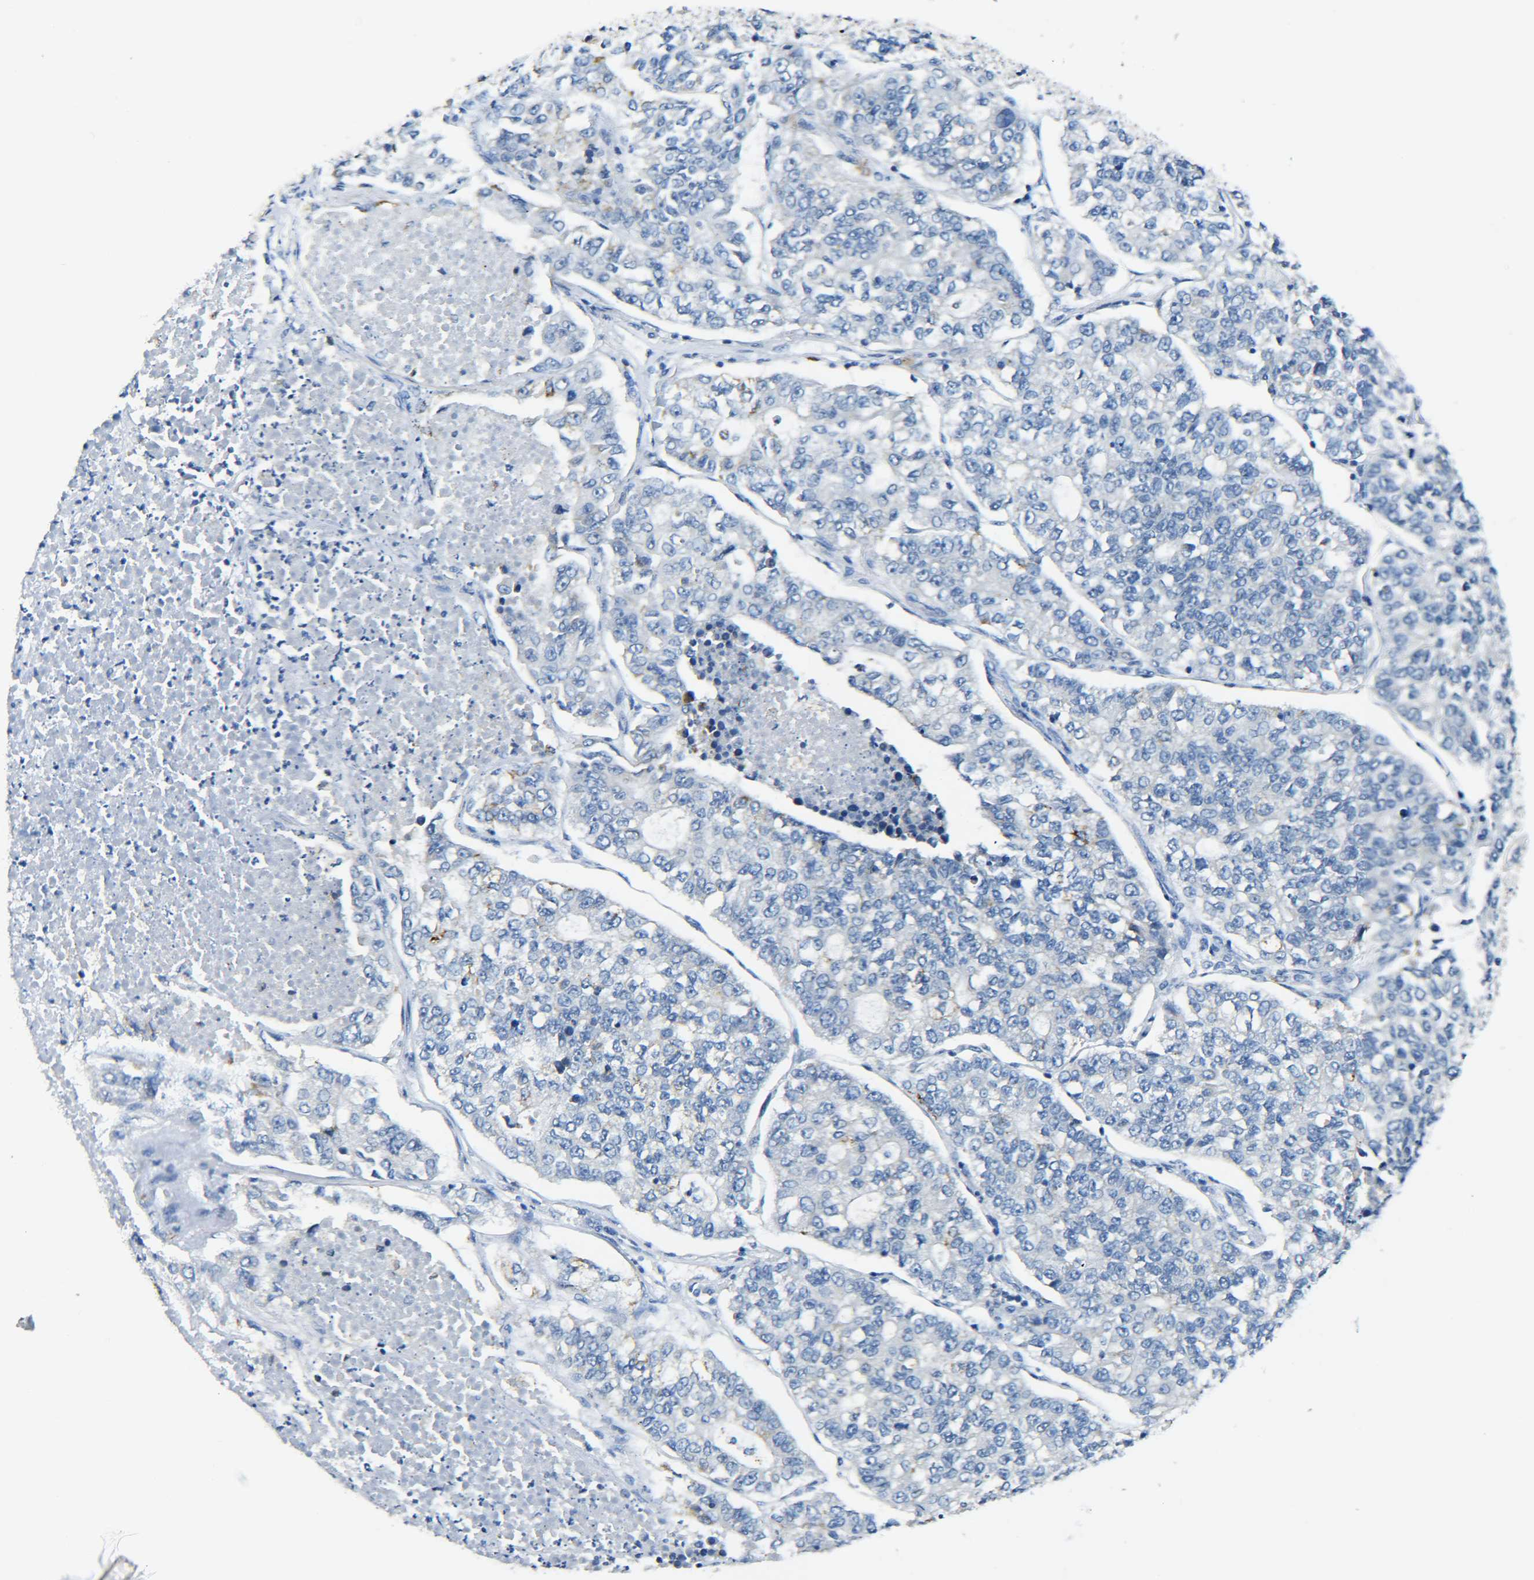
{"staining": {"intensity": "negative", "quantity": "none", "location": "none"}, "tissue": "lung cancer", "cell_type": "Tumor cells", "image_type": "cancer", "snomed": [{"axis": "morphology", "description": "Adenocarcinoma, NOS"}, {"axis": "topography", "description": "Lung"}], "caption": "Tumor cells show no significant protein staining in adenocarcinoma (lung).", "gene": "C15orf48", "patient": {"sex": "male", "age": 49}}